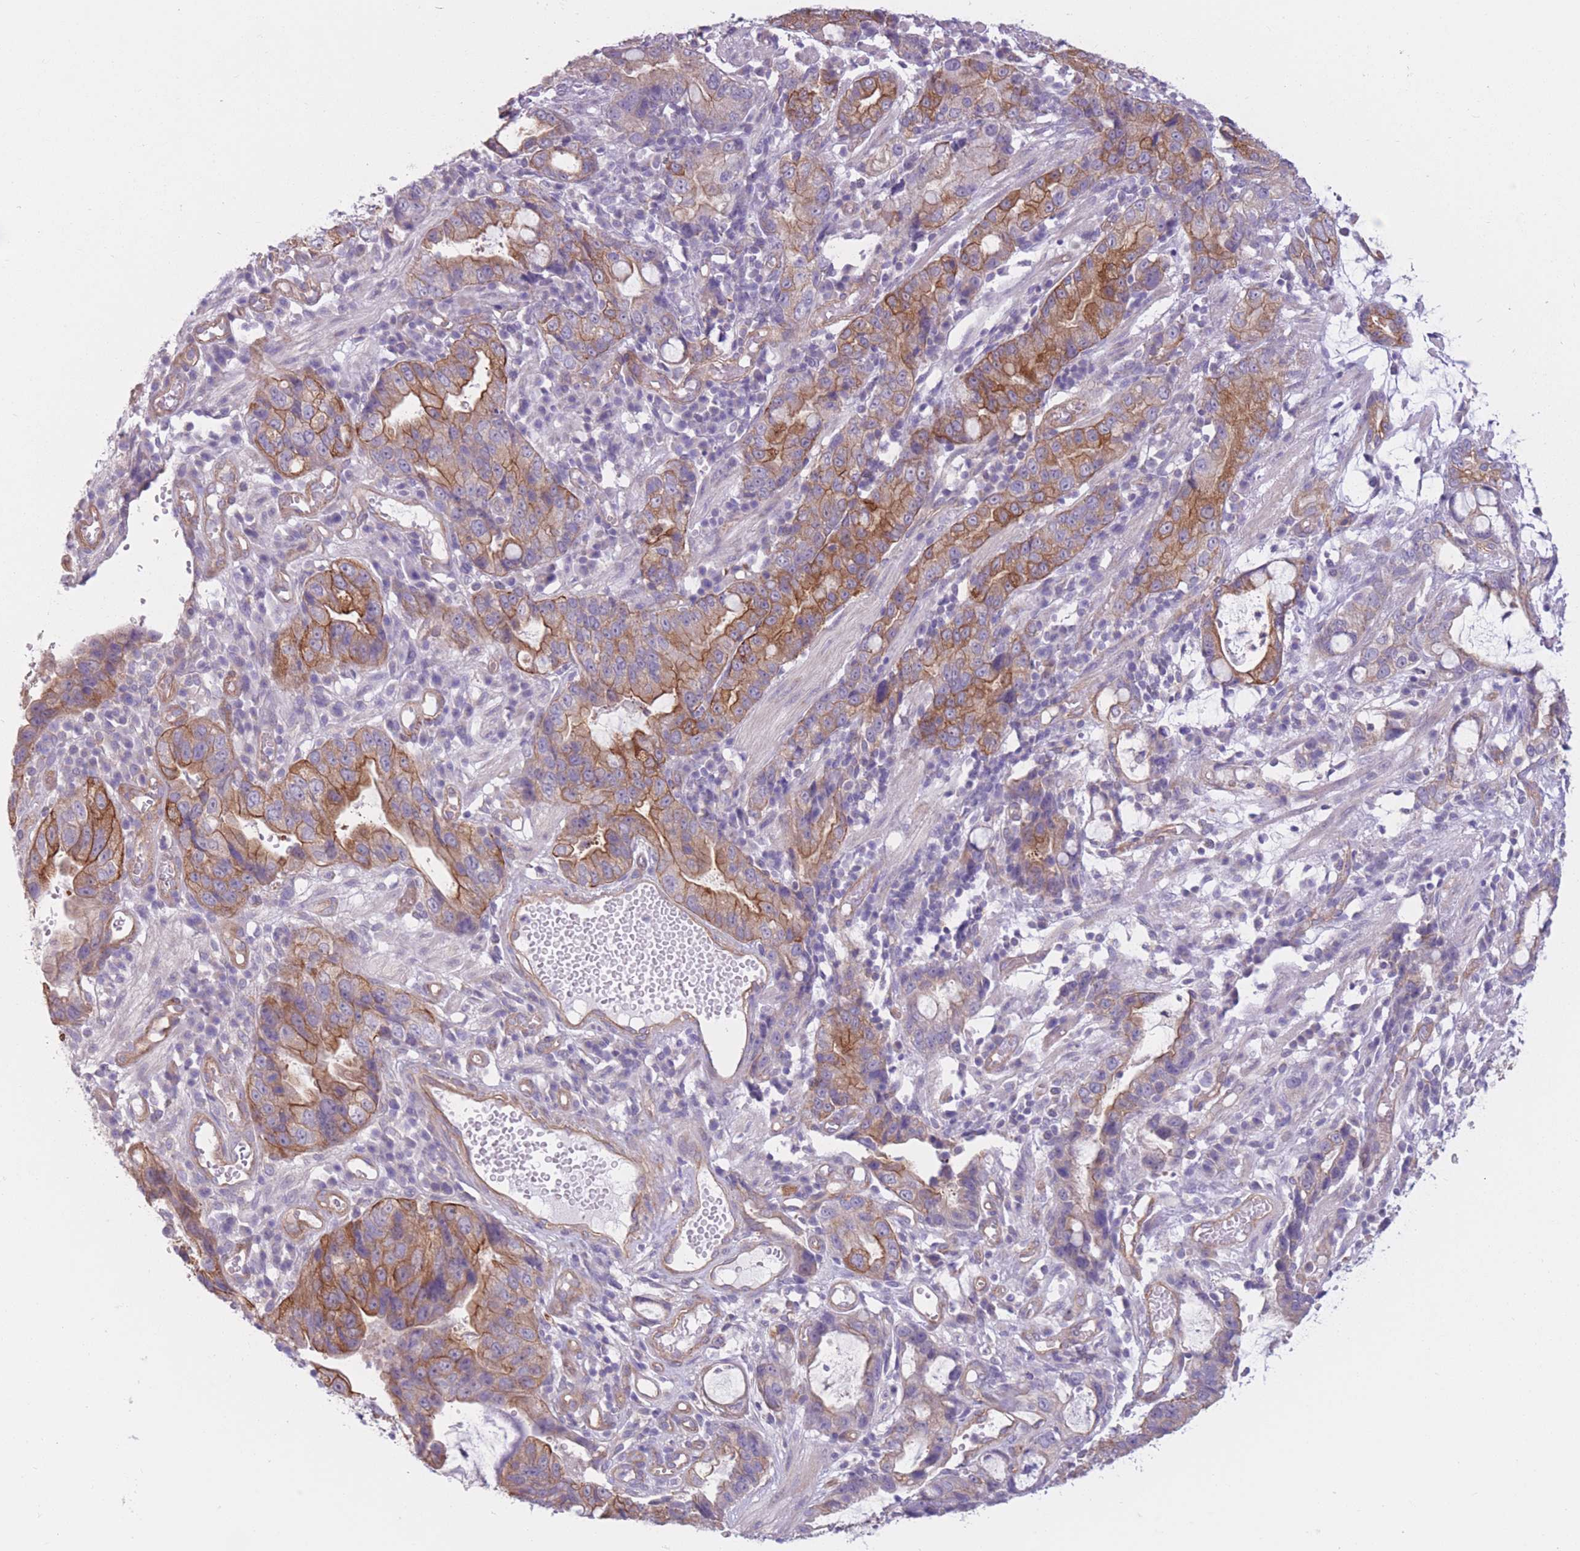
{"staining": {"intensity": "moderate", "quantity": ">75%", "location": "cytoplasmic/membranous"}, "tissue": "stomach cancer", "cell_type": "Tumor cells", "image_type": "cancer", "snomed": [{"axis": "morphology", "description": "Adenocarcinoma, NOS"}, {"axis": "topography", "description": "Stomach"}], "caption": "Immunohistochemical staining of human stomach cancer reveals moderate cytoplasmic/membranous protein staining in approximately >75% of tumor cells. Nuclei are stained in blue.", "gene": "SERPINB3", "patient": {"sex": "male", "age": 55}}